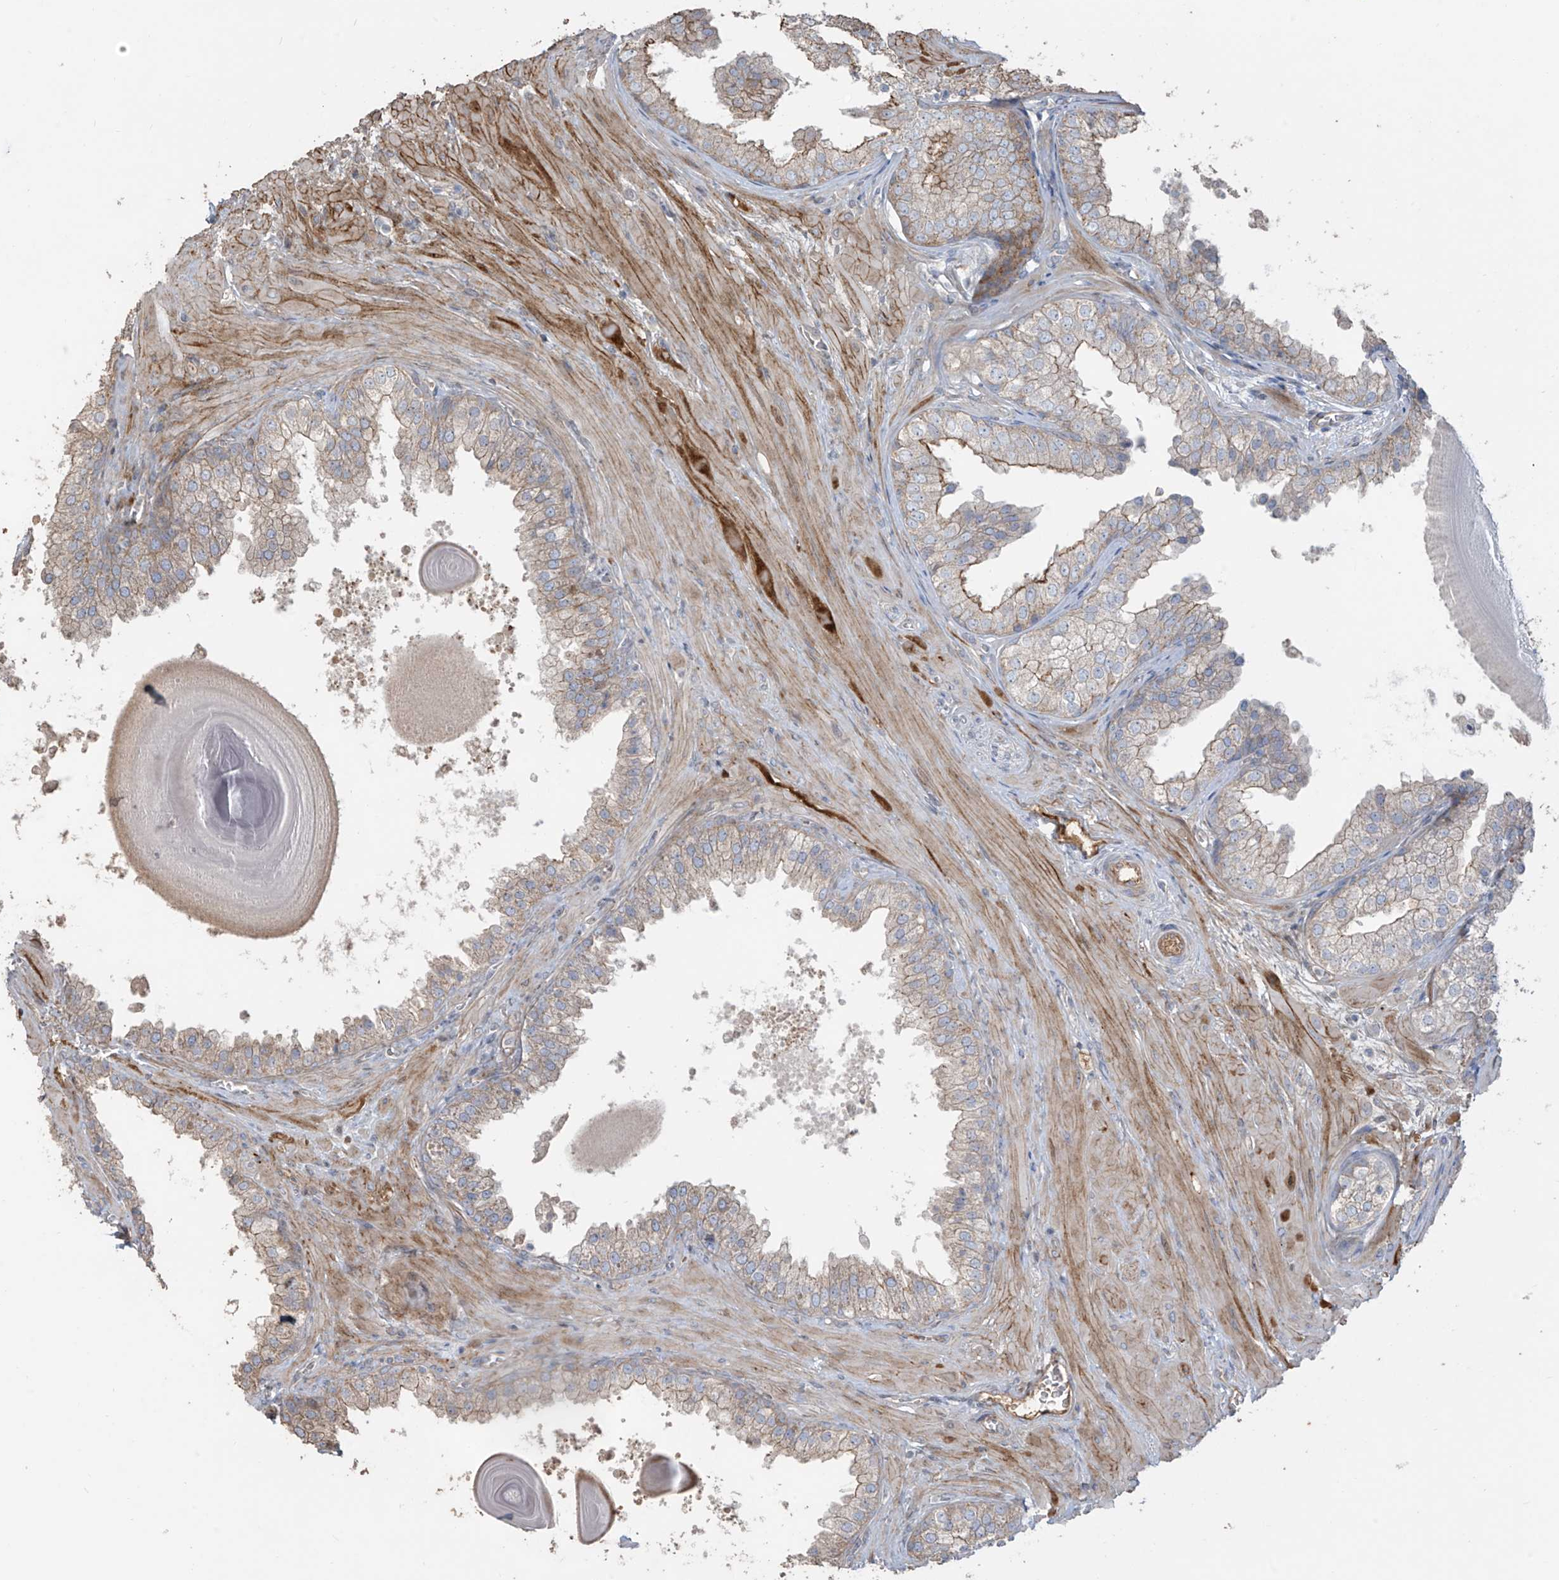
{"staining": {"intensity": "moderate", "quantity": "<25%", "location": "cytoplasmic/membranous"}, "tissue": "prostate", "cell_type": "Glandular cells", "image_type": "normal", "snomed": [{"axis": "morphology", "description": "Normal tissue, NOS"}, {"axis": "topography", "description": "Prostate"}], "caption": "The micrograph reveals staining of normal prostate, revealing moderate cytoplasmic/membranous protein staining (brown color) within glandular cells.", "gene": "ABTB1", "patient": {"sex": "male", "age": 48}}